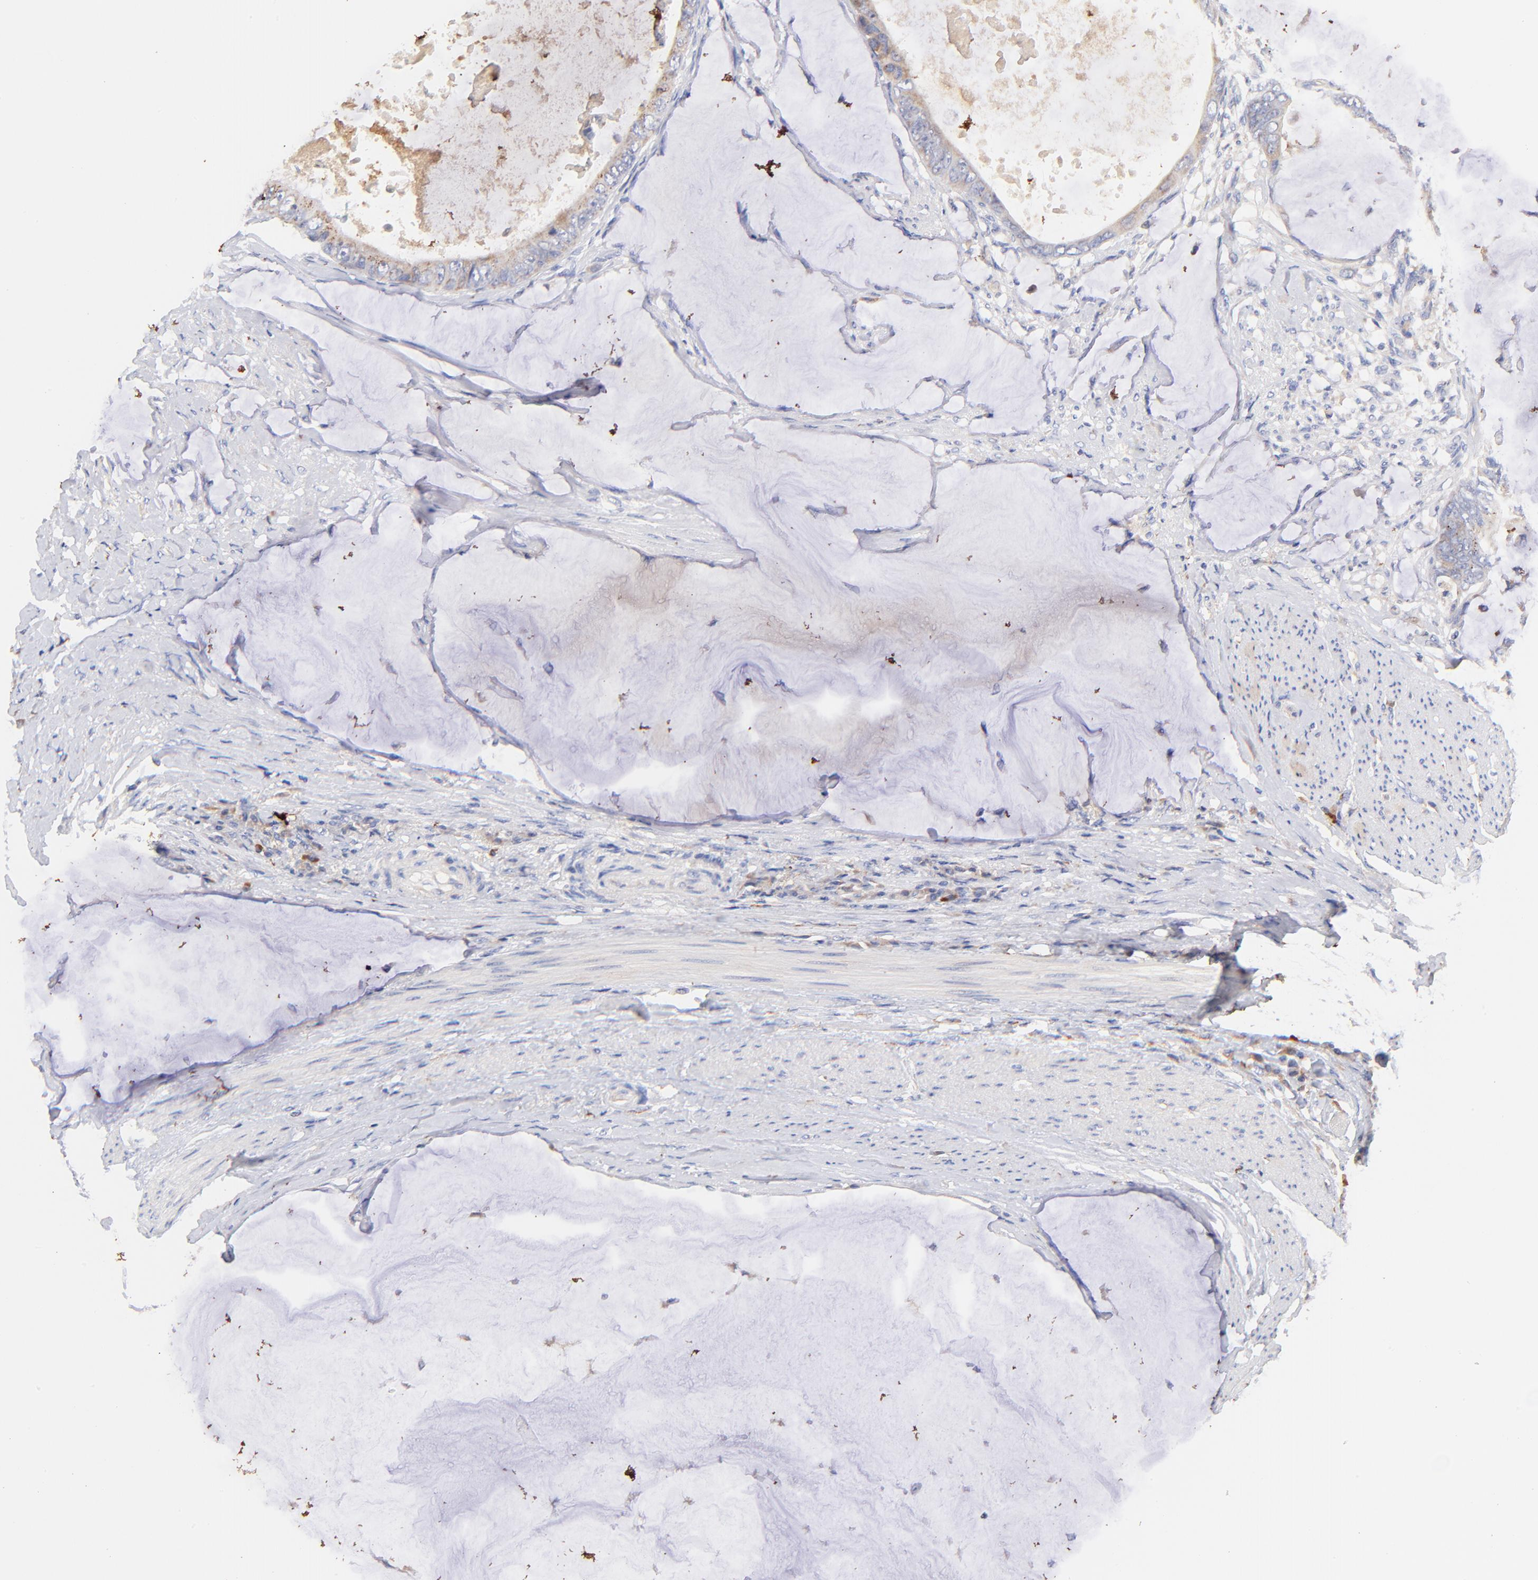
{"staining": {"intensity": "weak", "quantity": ">75%", "location": "cytoplasmic/membranous"}, "tissue": "colorectal cancer", "cell_type": "Tumor cells", "image_type": "cancer", "snomed": [{"axis": "morphology", "description": "Normal tissue, NOS"}, {"axis": "morphology", "description": "Adenocarcinoma, NOS"}, {"axis": "topography", "description": "Rectum"}, {"axis": "topography", "description": "Peripheral nerve tissue"}], "caption": "A histopathology image of colorectal cancer stained for a protein shows weak cytoplasmic/membranous brown staining in tumor cells.", "gene": "IGLV7-43", "patient": {"sex": "female", "age": 77}}